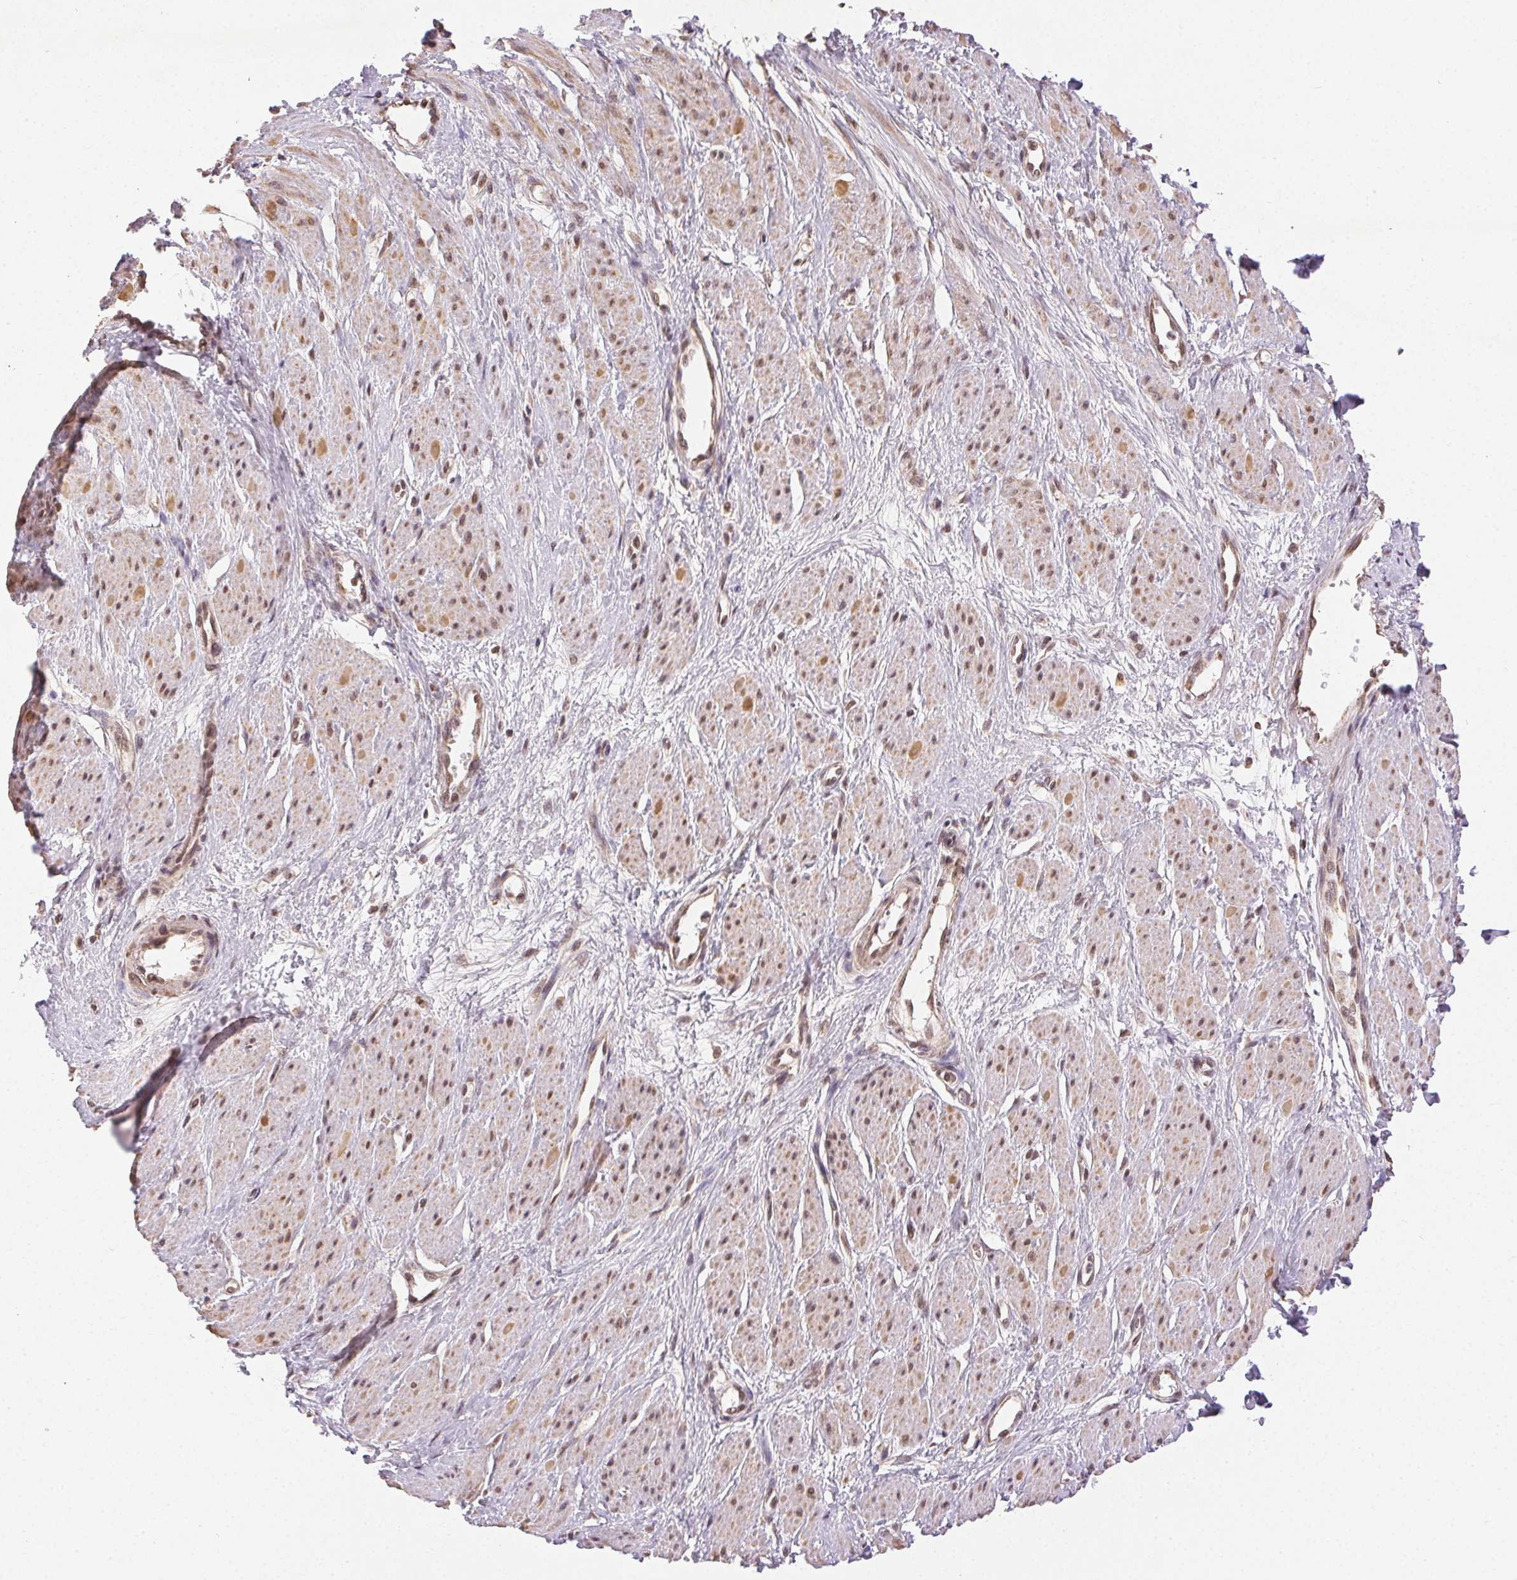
{"staining": {"intensity": "weak", "quantity": "25%-75%", "location": "cytoplasmic/membranous,nuclear"}, "tissue": "smooth muscle", "cell_type": "Smooth muscle cells", "image_type": "normal", "snomed": [{"axis": "morphology", "description": "Normal tissue, NOS"}, {"axis": "topography", "description": "Smooth muscle"}, {"axis": "topography", "description": "Uterus"}], "caption": "Smooth muscle cells display low levels of weak cytoplasmic/membranous,nuclear positivity in approximately 25%-75% of cells in unremarkable smooth muscle. The protein is stained brown, and the nuclei are stained in blue (DAB (3,3'-diaminobenzidine) IHC with brightfield microscopy, high magnification).", "gene": "PIWIL4", "patient": {"sex": "female", "age": 39}}